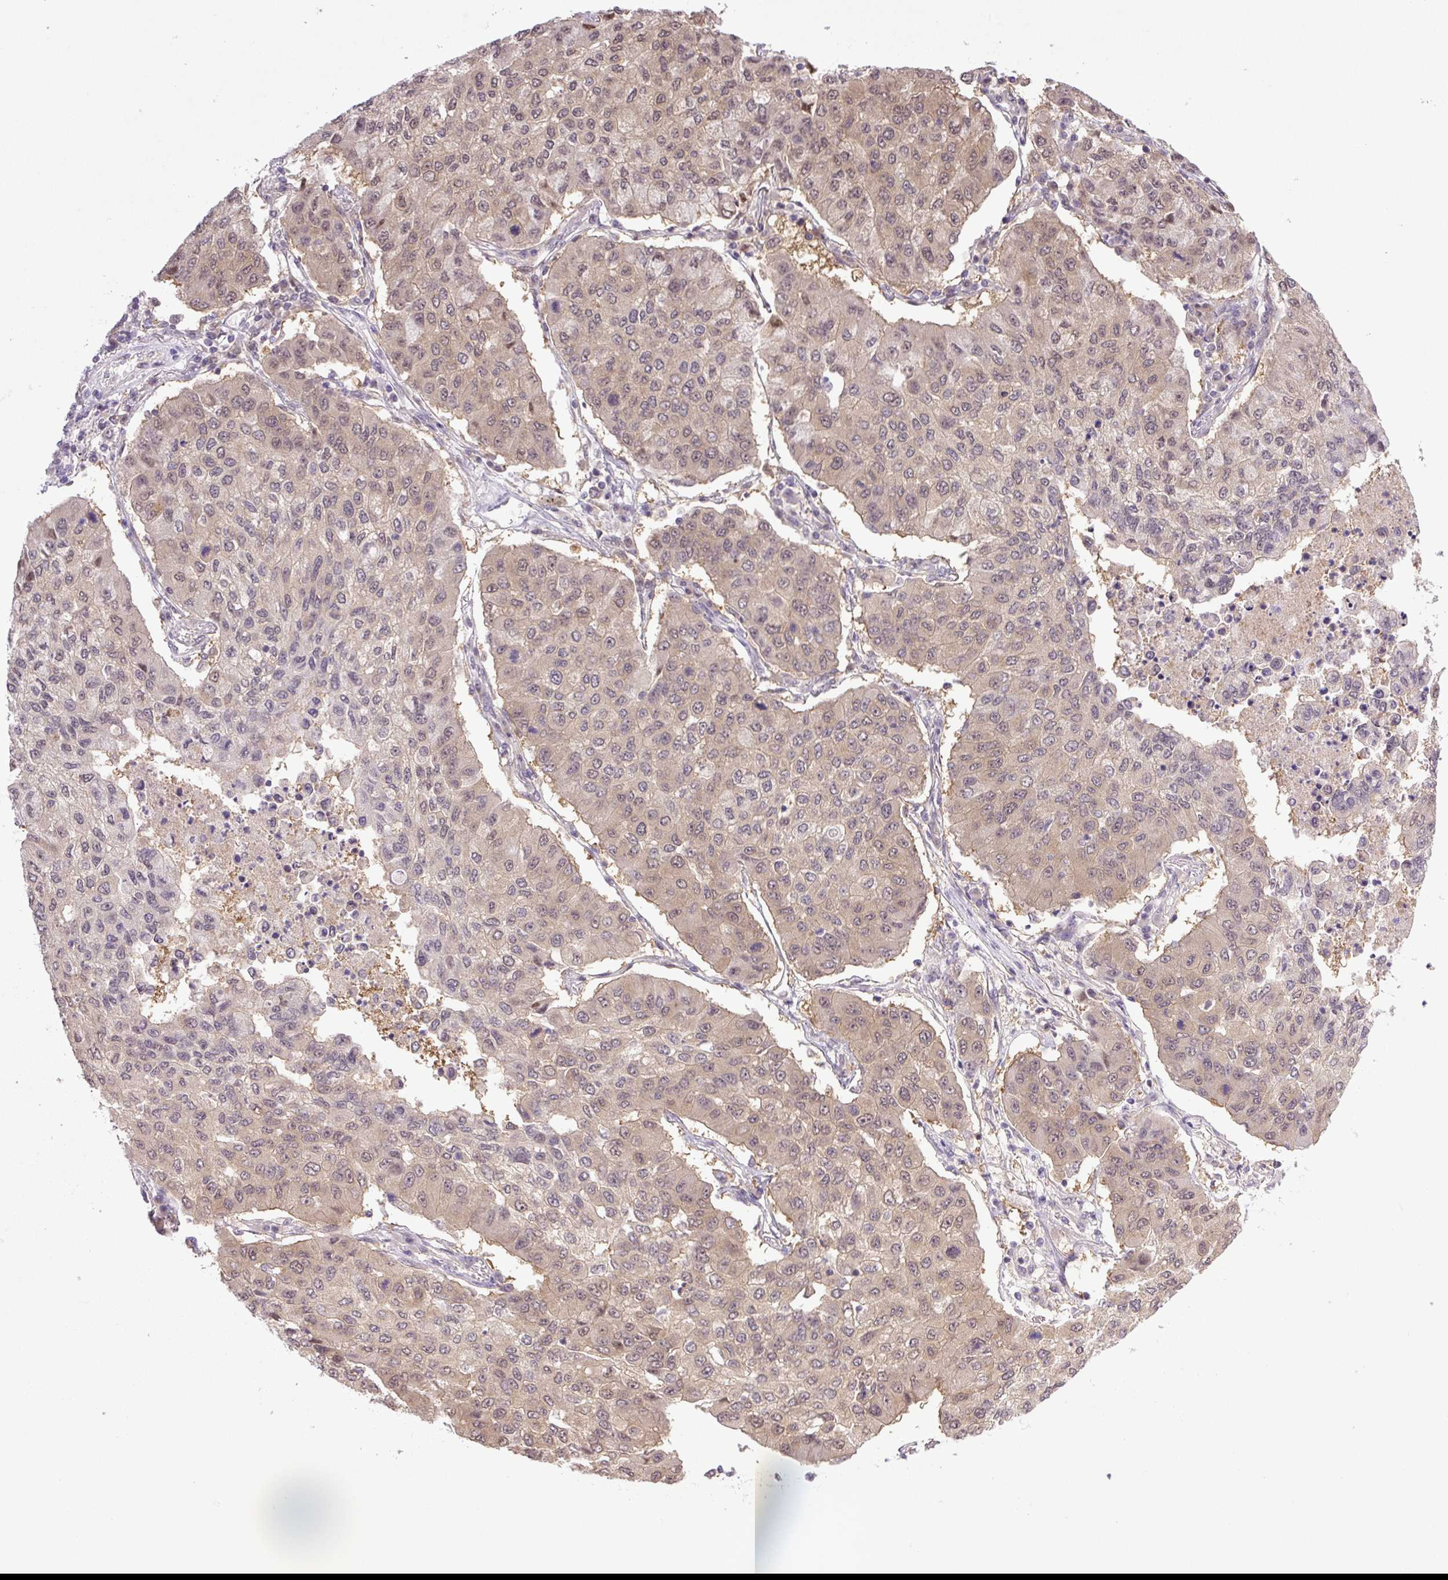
{"staining": {"intensity": "weak", "quantity": "25%-75%", "location": "cytoplasmic/membranous,nuclear"}, "tissue": "lung cancer", "cell_type": "Tumor cells", "image_type": "cancer", "snomed": [{"axis": "morphology", "description": "Squamous cell carcinoma, NOS"}, {"axis": "topography", "description": "Lung"}], "caption": "An immunohistochemistry image of tumor tissue is shown. Protein staining in brown highlights weak cytoplasmic/membranous and nuclear positivity in squamous cell carcinoma (lung) within tumor cells.", "gene": "SGTA", "patient": {"sex": "male", "age": 74}}